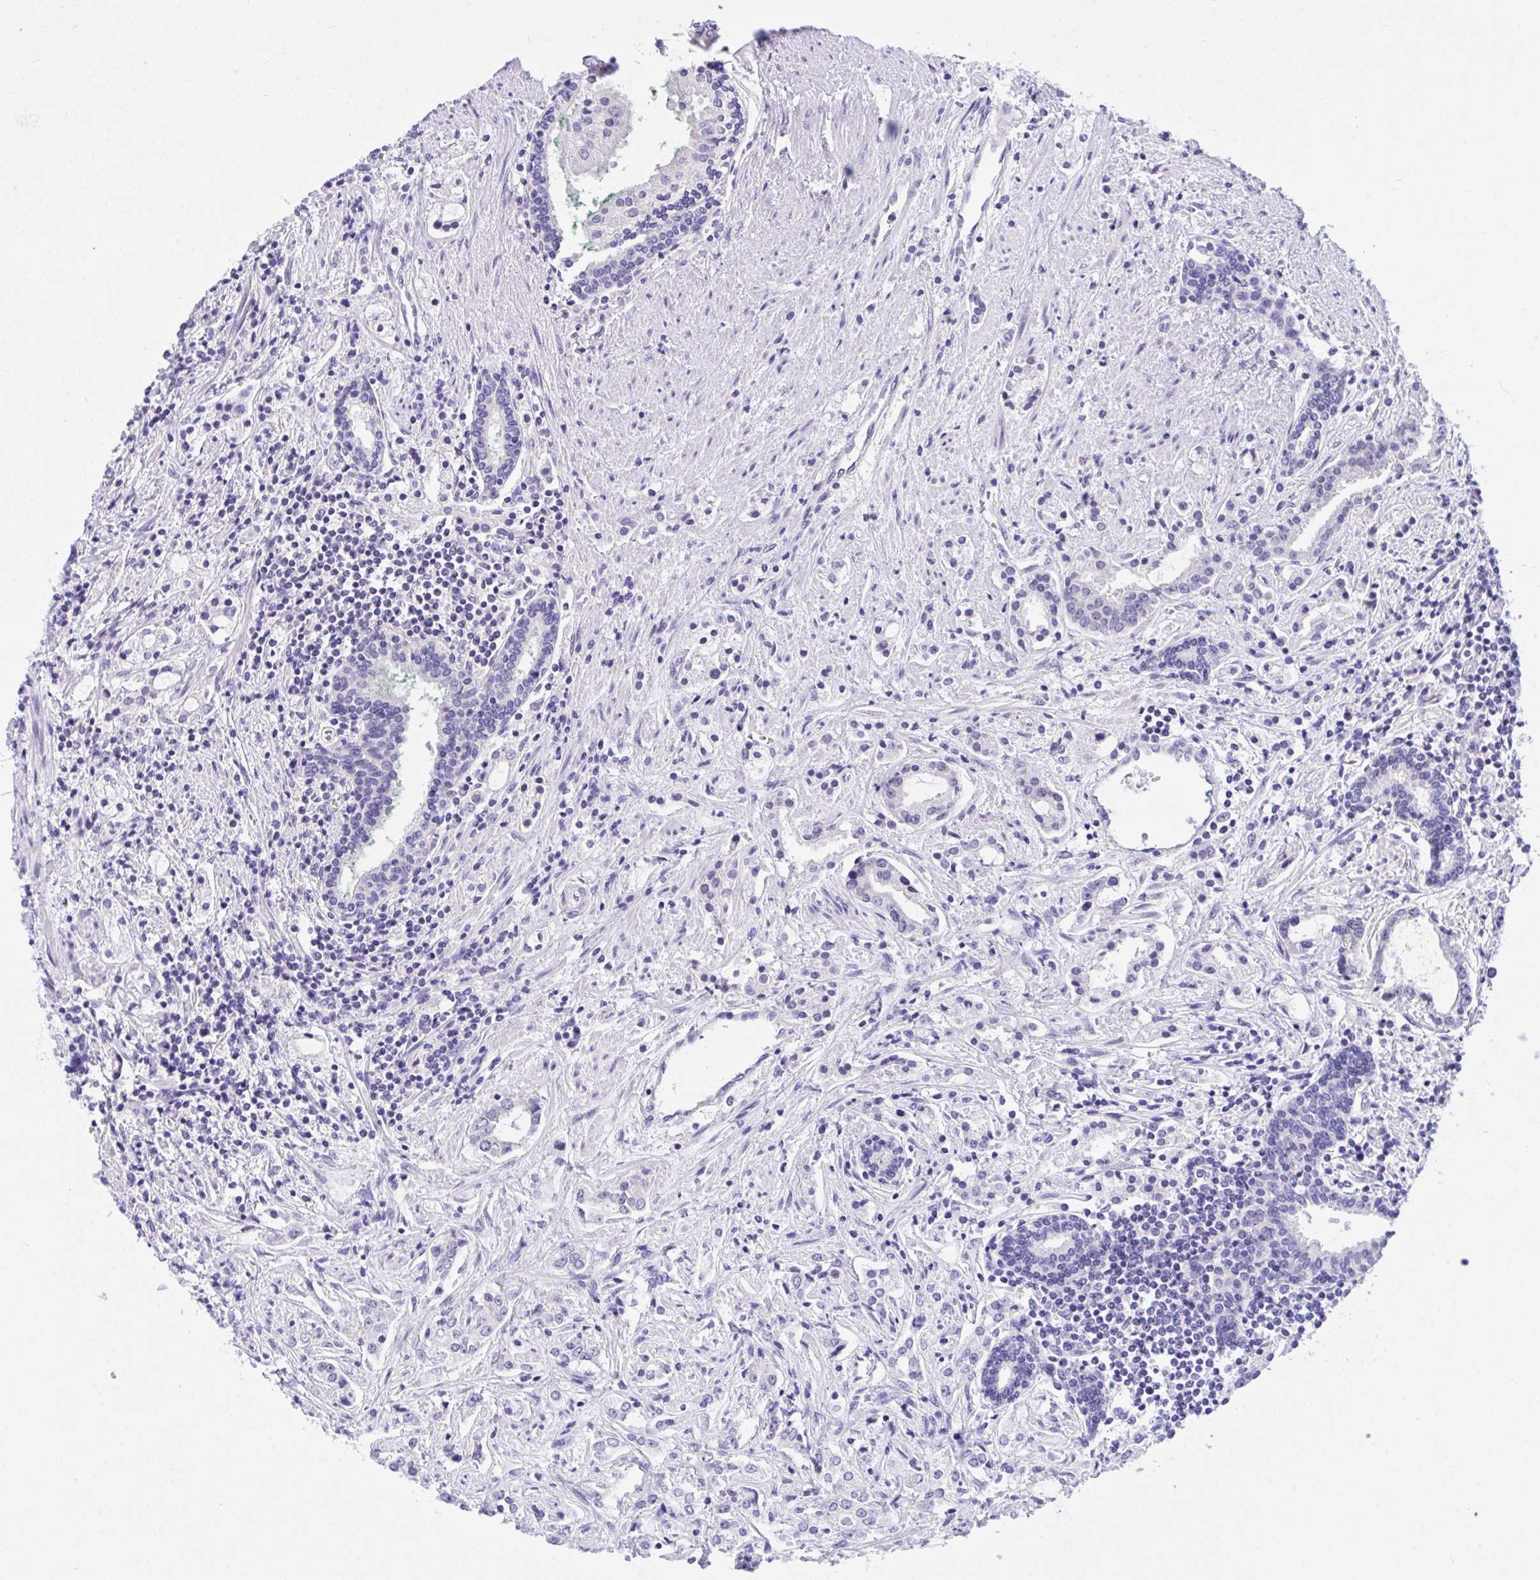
{"staining": {"intensity": "negative", "quantity": "none", "location": "none"}, "tissue": "prostate cancer", "cell_type": "Tumor cells", "image_type": "cancer", "snomed": [{"axis": "morphology", "description": "Adenocarcinoma, Medium grade"}, {"axis": "topography", "description": "Prostate"}], "caption": "The photomicrograph displays no significant expression in tumor cells of prostate adenocarcinoma (medium-grade).", "gene": "TLN2", "patient": {"sex": "male", "age": 57}}